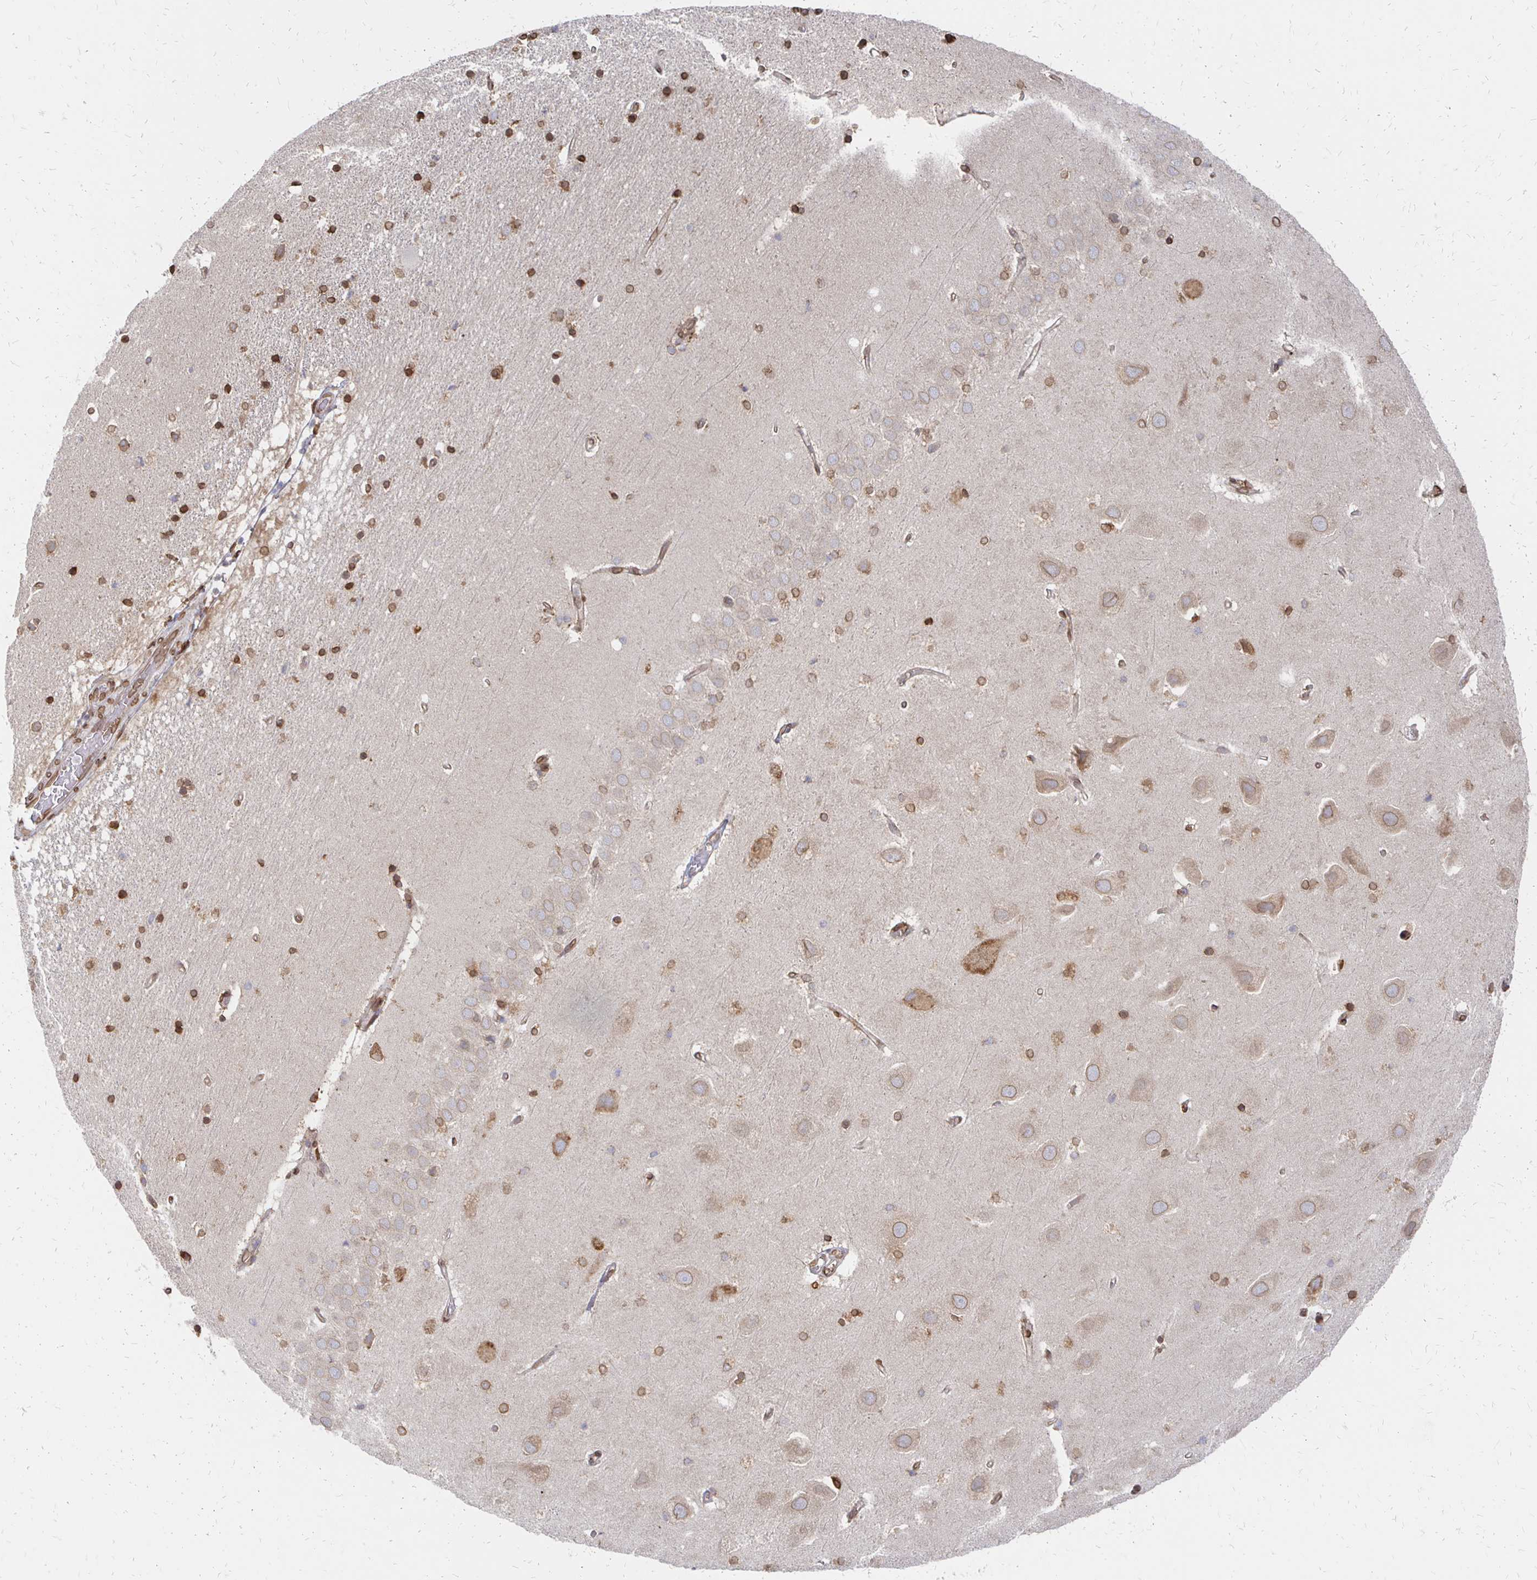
{"staining": {"intensity": "strong", "quantity": ">75%", "location": "cytoplasmic/membranous,nuclear"}, "tissue": "hippocampus", "cell_type": "Glial cells", "image_type": "normal", "snomed": [{"axis": "morphology", "description": "Normal tissue, NOS"}, {"axis": "topography", "description": "Hippocampus"}], "caption": "Immunohistochemistry (DAB (3,3'-diaminobenzidine)) staining of benign hippocampus shows strong cytoplasmic/membranous,nuclear protein positivity in approximately >75% of glial cells. The staining was performed using DAB to visualize the protein expression in brown, while the nuclei were stained in blue with hematoxylin (Magnification: 20x).", "gene": "PELI3", "patient": {"sex": "male", "age": 63}}